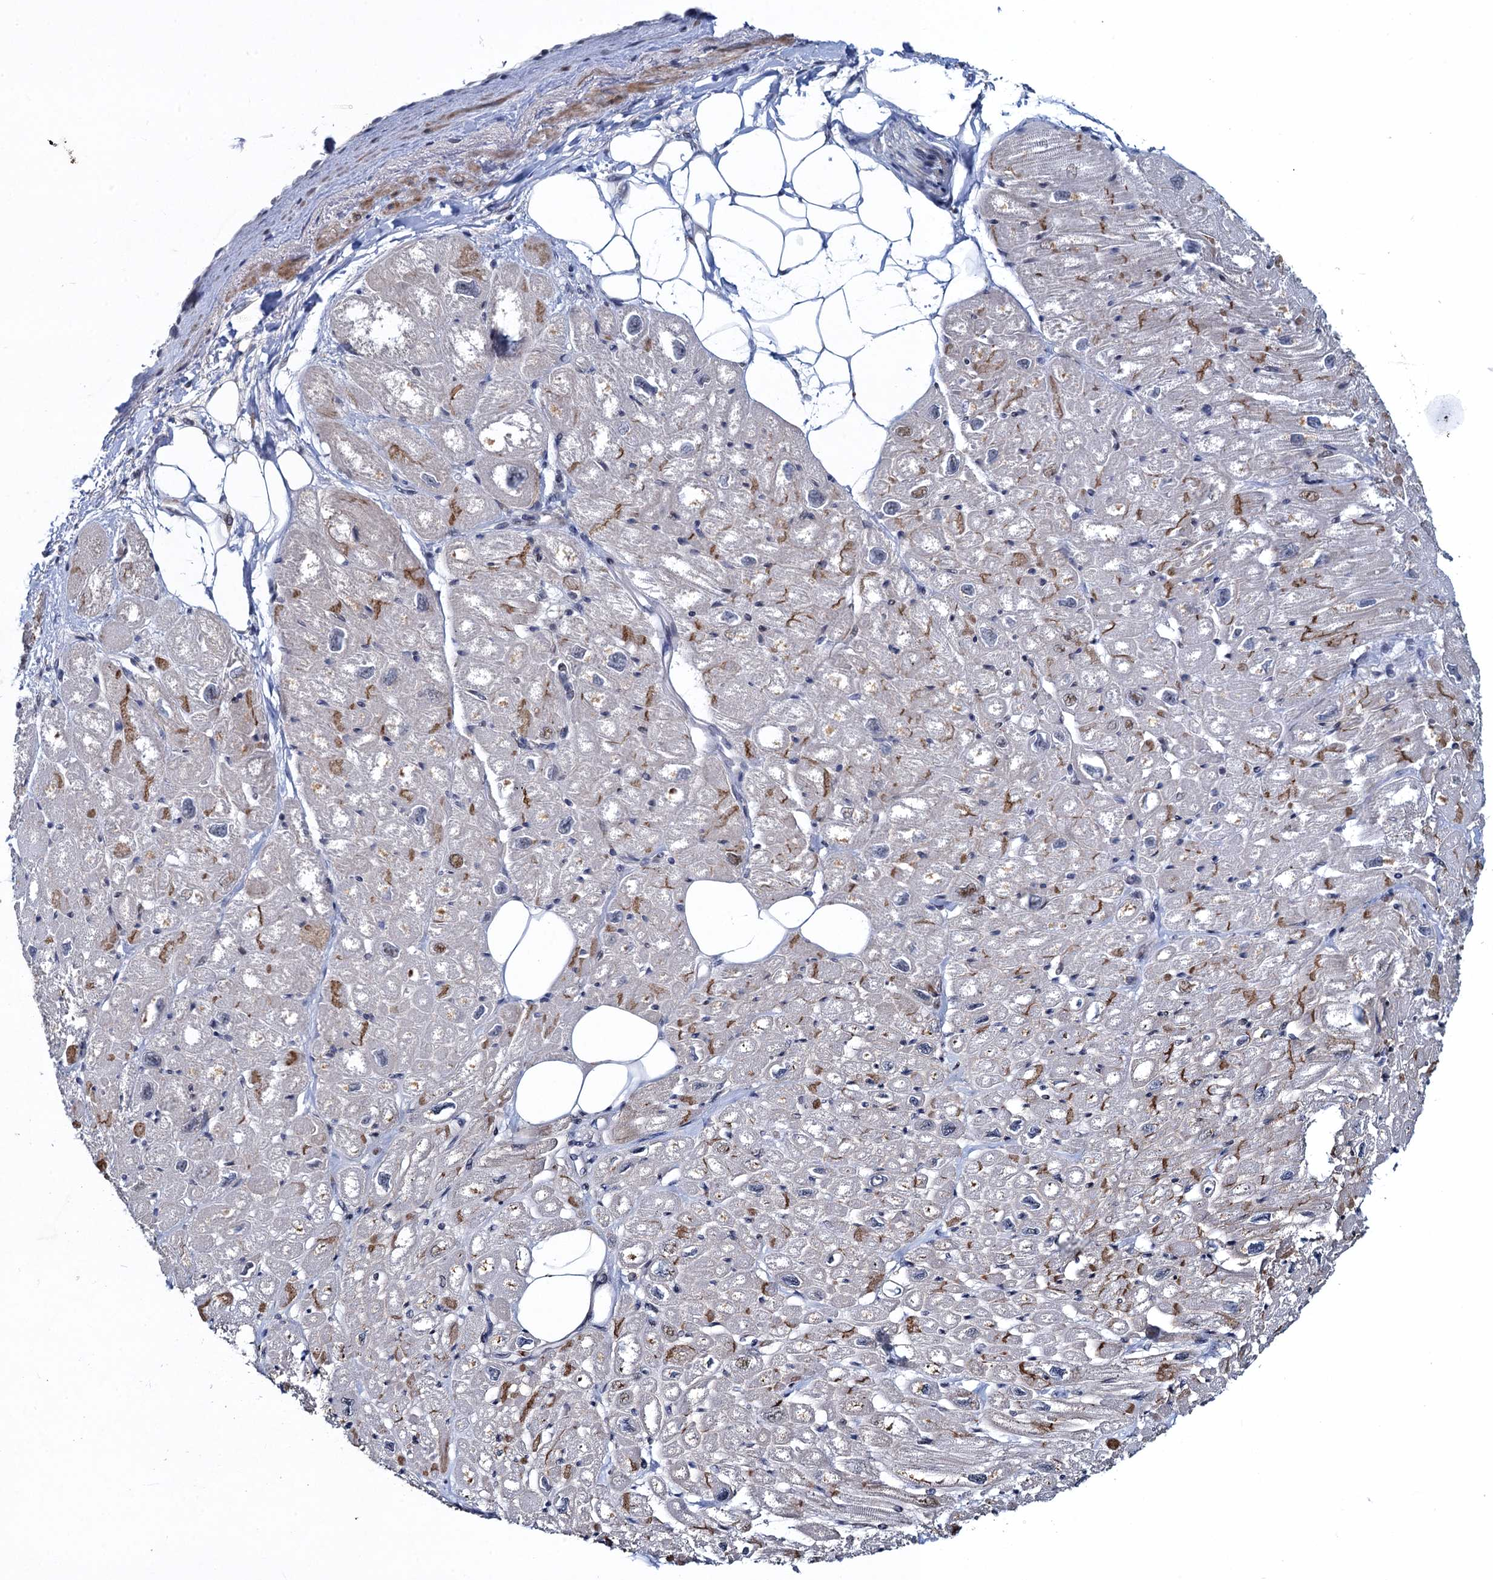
{"staining": {"intensity": "moderate", "quantity": "25%-75%", "location": "cytoplasmic/membranous"}, "tissue": "heart muscle", "cell_type": "Cardiomyocytes", "image_type": "normal", "snomed": [{"axis": "morphology", "description": "Normal tissue, NOS"}, {"axis": "topography", "description": "Heart"}], "caption": "Heart muscle stained with DAB (3,3'-diaminobenzidine) IHC exhibits medium levels of moderate cytoplasmic/membranous expression in approximately 25%-75% of cardiomyocytes.", "gene": "ATOSA", "patient": {"sex": "male", "age": 50}}